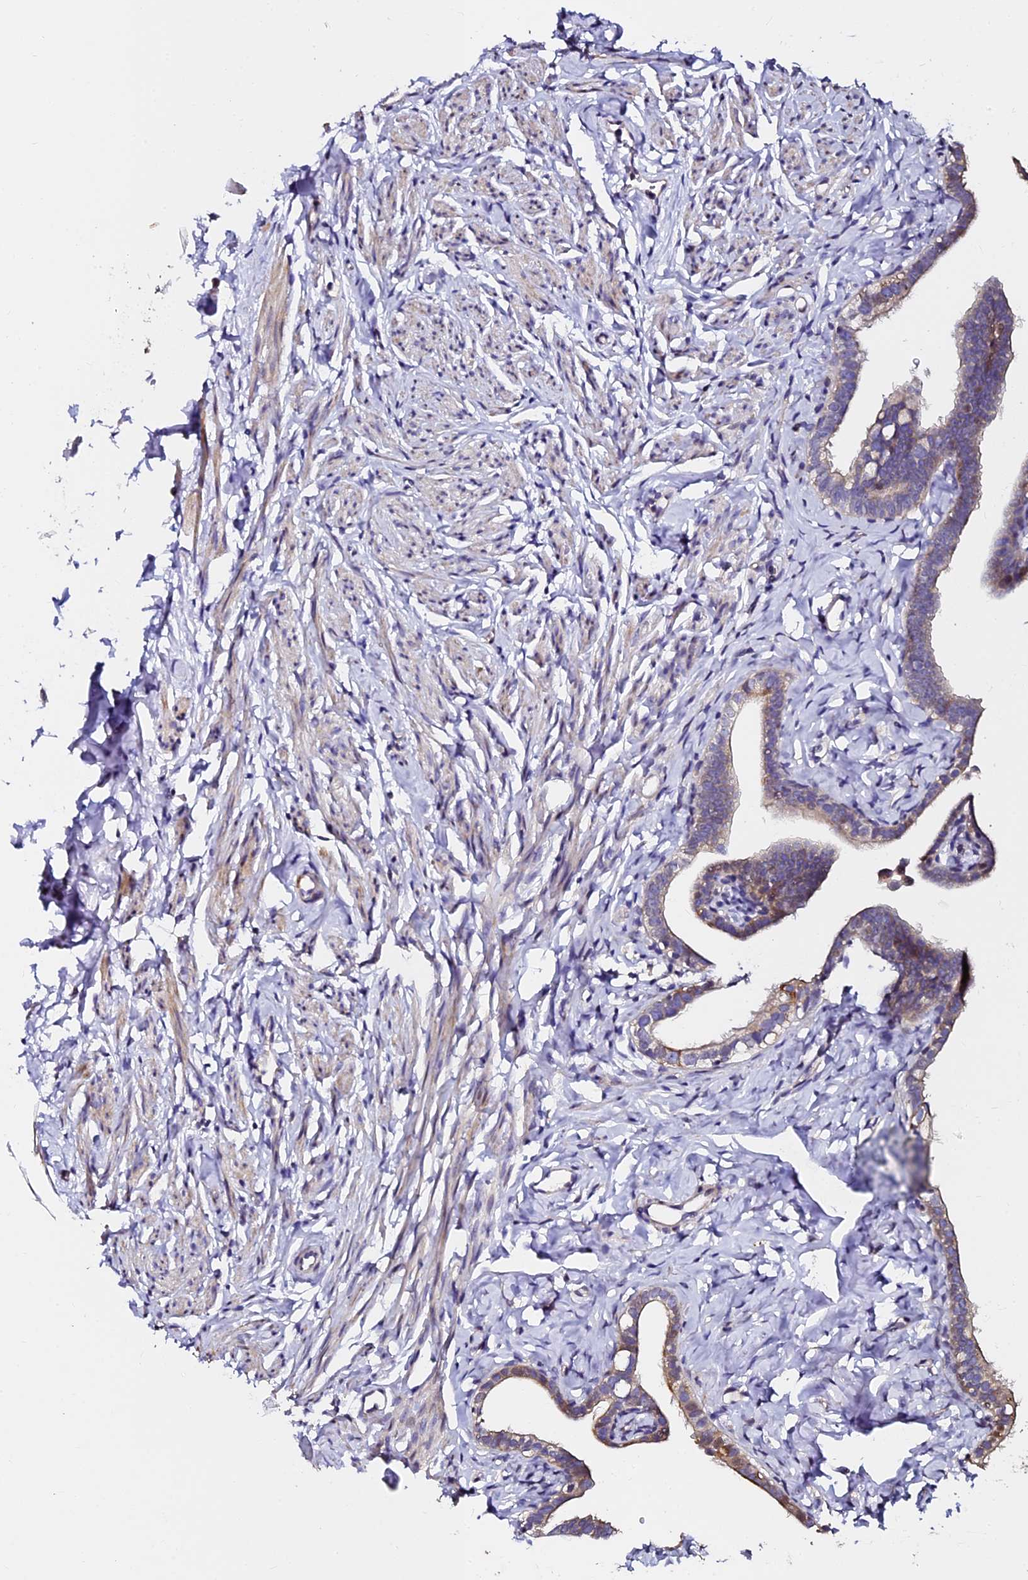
{"staining": {"intensity": "moderate", "quantity": "<25%", "location": "cytoplasmic/membranous,nuclear"}, "tissue": "fallopian tube", "cell_type": "Glandular cells", "image_type": "normal", "snomed": [{"axis": "morphology", "description": "Normal tissue, NOS"}, {"axis": "topography", "description": "Fallopian tube"}], "caption": "The photomicrograph demonstrates a brown stain indicating the presence of a protein in the cytoplasmic/membranous,nuclear of glandular cells in fallopian tube. (DAB (3,3'-diaminobenzidine) = brown stain, brightfield microscopy at high magnification).", "gene": "GPN3", "patient": {"sex": "female", "age": 66}}